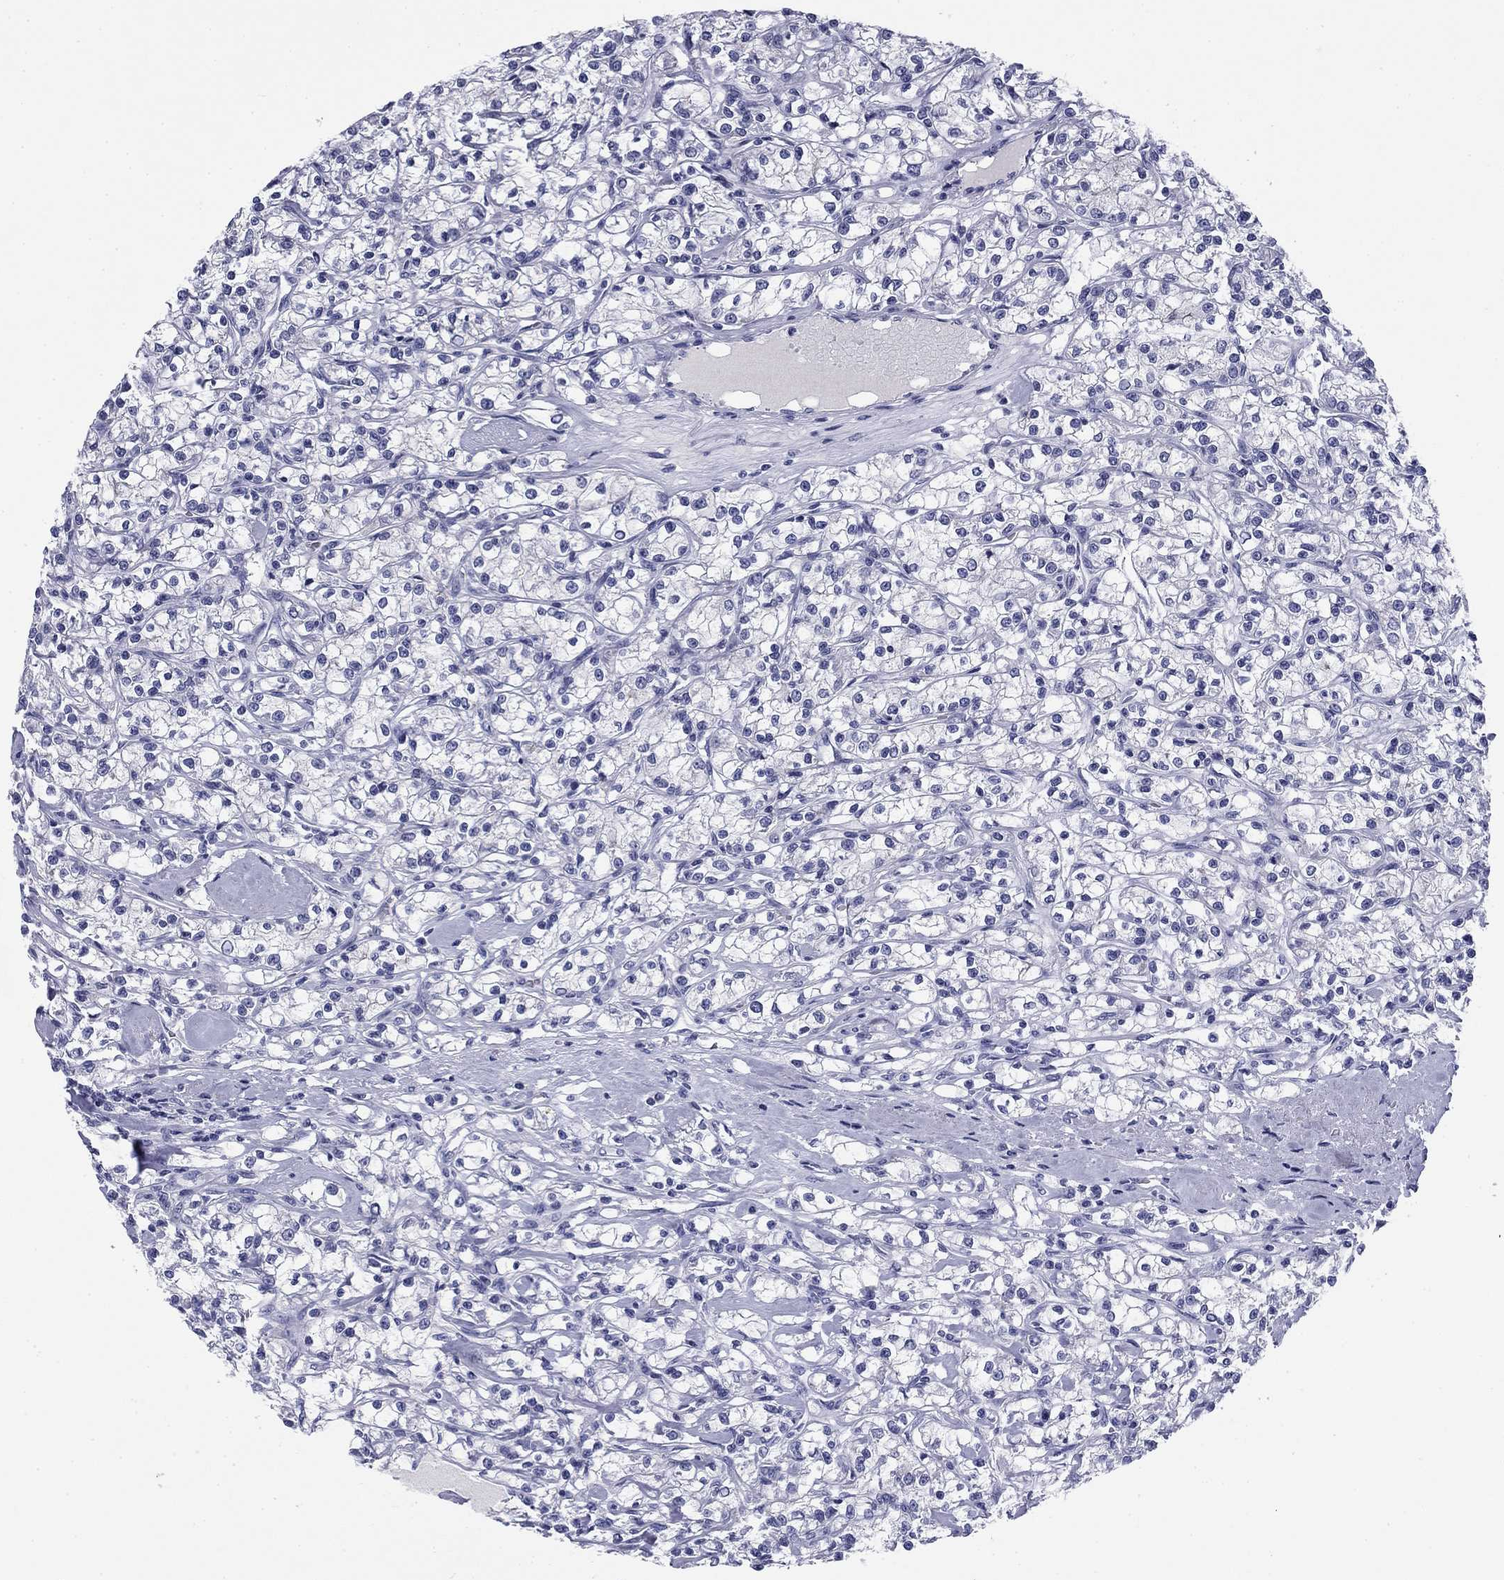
{"staining": {"intensity": "negative", "quantity": "none", "location": "none"}, "tissue": "renal cancer", "cell_type": "Tumor cells", "image_type": "cancer", "snomed": [{"axis": "morphology", "description": "Adenocarcinoma, NOS"}, {"axis": "topography", "description": "Kidney"}], "caption": "There is no significant staining in tumor cells of adenocarcinoma (renal).", "gene": "ABCC2", "patient": {"sex": "female", "age": 59}}